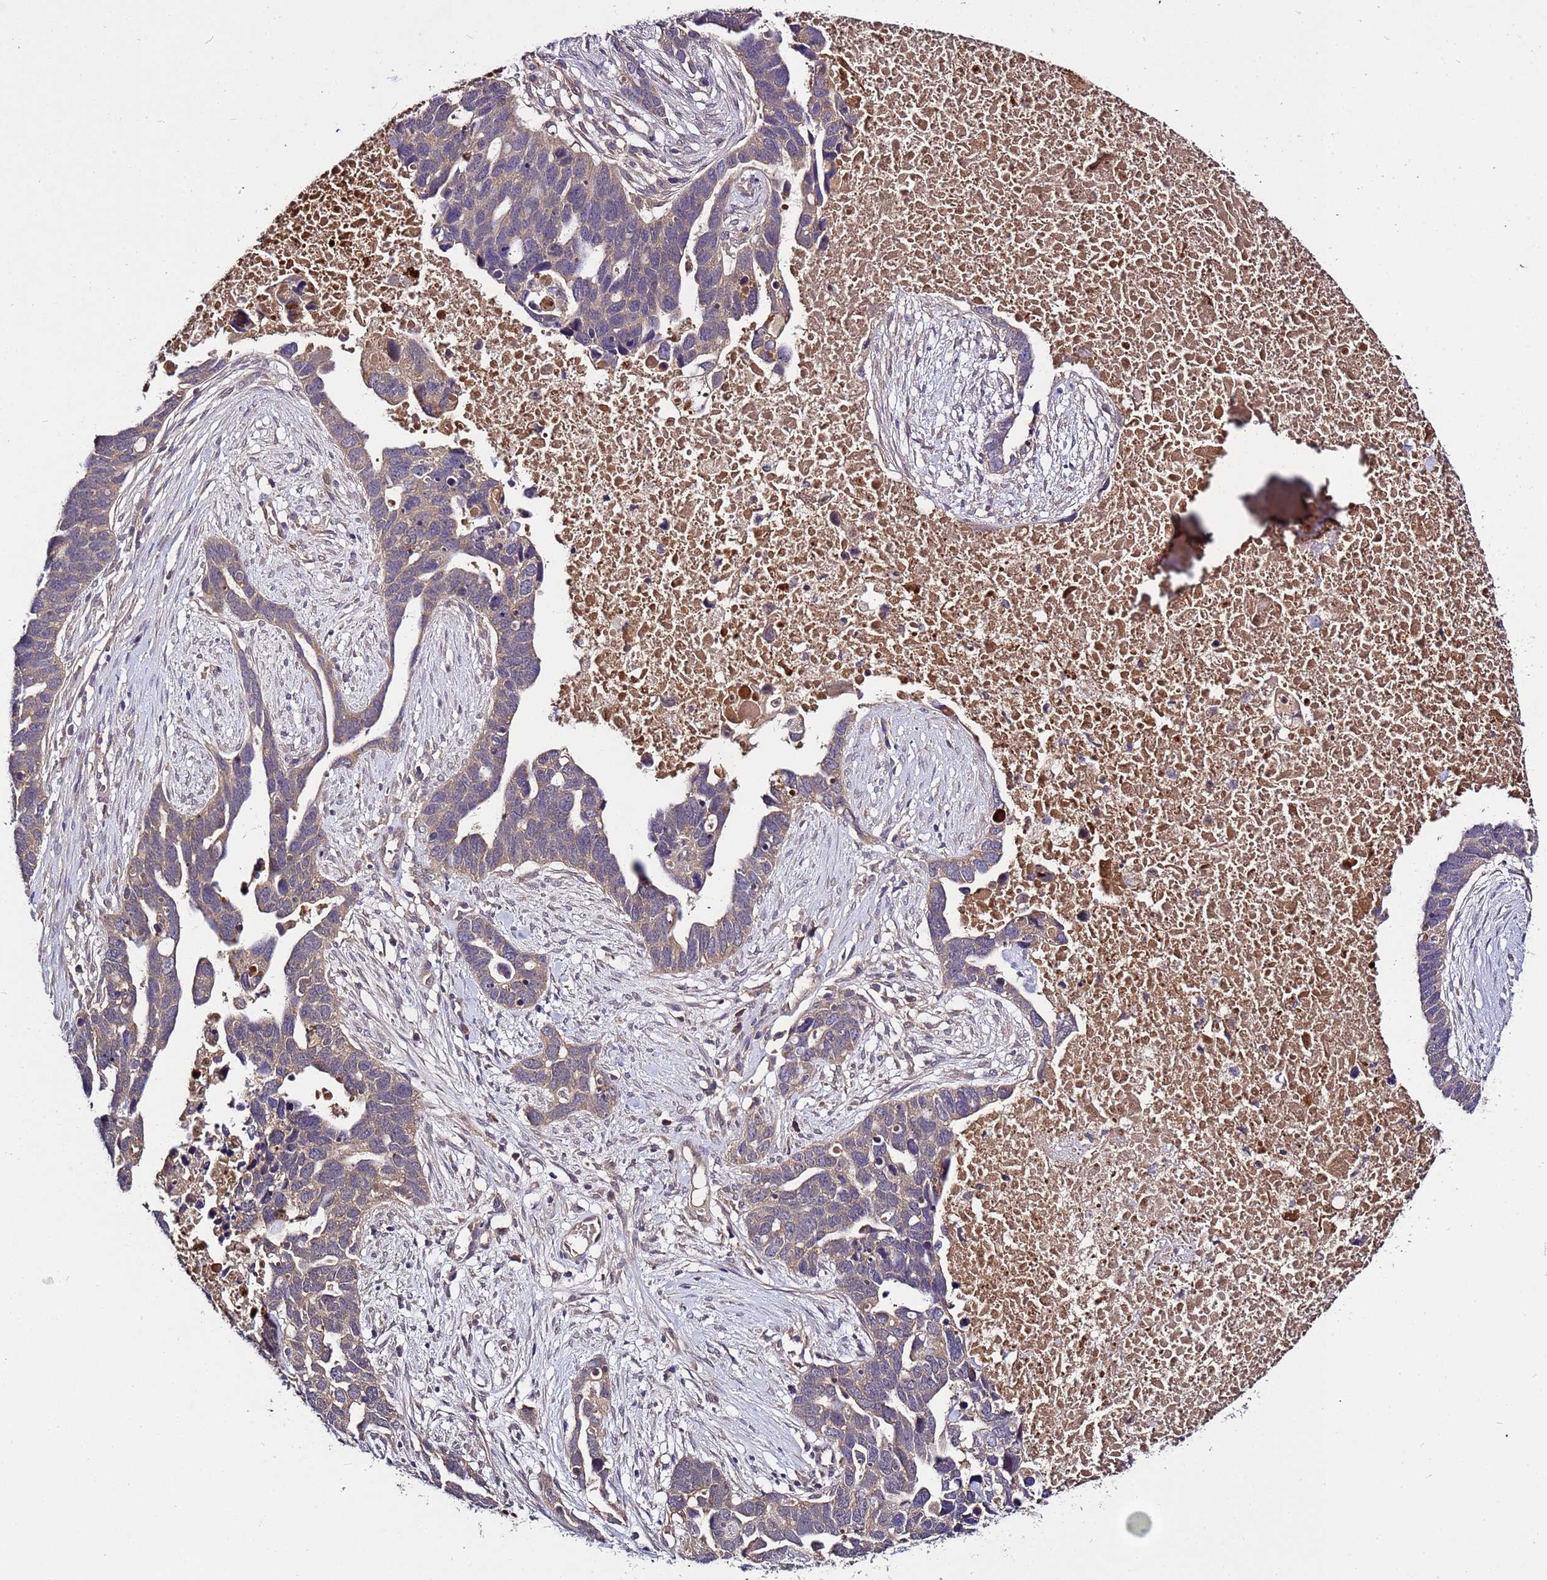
{"staining": {"intensity": "weak", "quantity": "25%-75%", "location": "cytoplasmic/membranous"}, "tissue": "ovarian cancer", "cell_type": "Tumor cells", "image_type": "cancer", "snomed": [{"axis": "morphology", "description": "Cystadenocarcinoma, serous, NOS"}, {"axis": "topography", "description": "Ovary"}], "caption": "Human serous cystadenocarcinoma (ovarian) stained with a protein marker displays weak staining in tumor cells.", "gene": "GSPT2", "patient": {"sex": "female", "age": 54}}